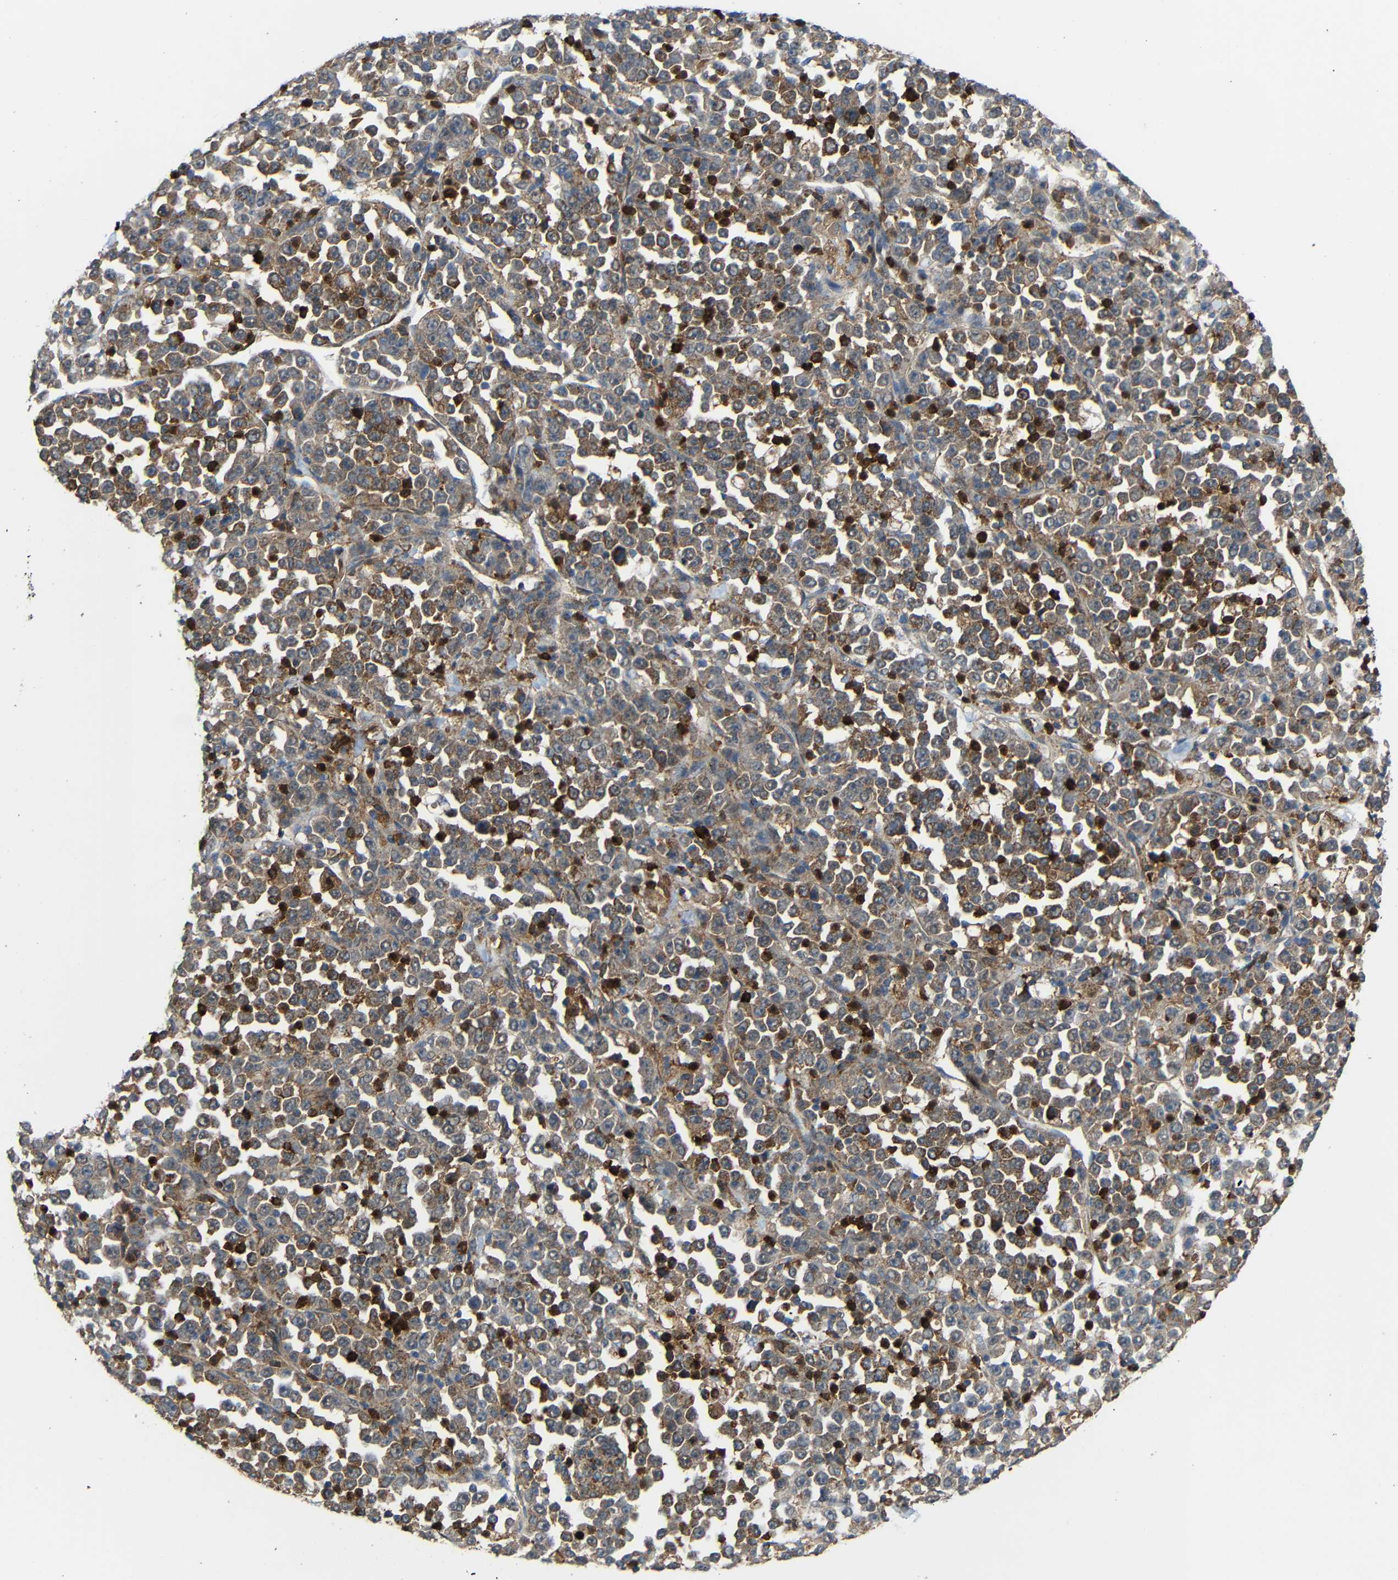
{"staining": {"intensity": "moderate", "quantity": ">75%", "location": "cytoplasmic/membranous"}, "tissue": "stomach cancer", "cell_type": "Tumor cells", "image_type": "cancer", "snomed": [{"axis": "morphology", "description": "Normal tissue, NOS"}, {"axis": "morphology", "description": "Adenocarcinoma, NOS"}, {"axis": "topography", "description": "Stomach, upper"}, {"axis": "topography", "description": "Stomach"}], "caption": "Immunohistochemistry (IHC) photomicrograph of stomach cancer stained for a protein (brown), which displays medium levels of moderate cytoplasmic/membranous staining in approximately >75% of tumor cells.", "gene": "C1GALT1", "patient": {"sex": "male", "age": 59}}